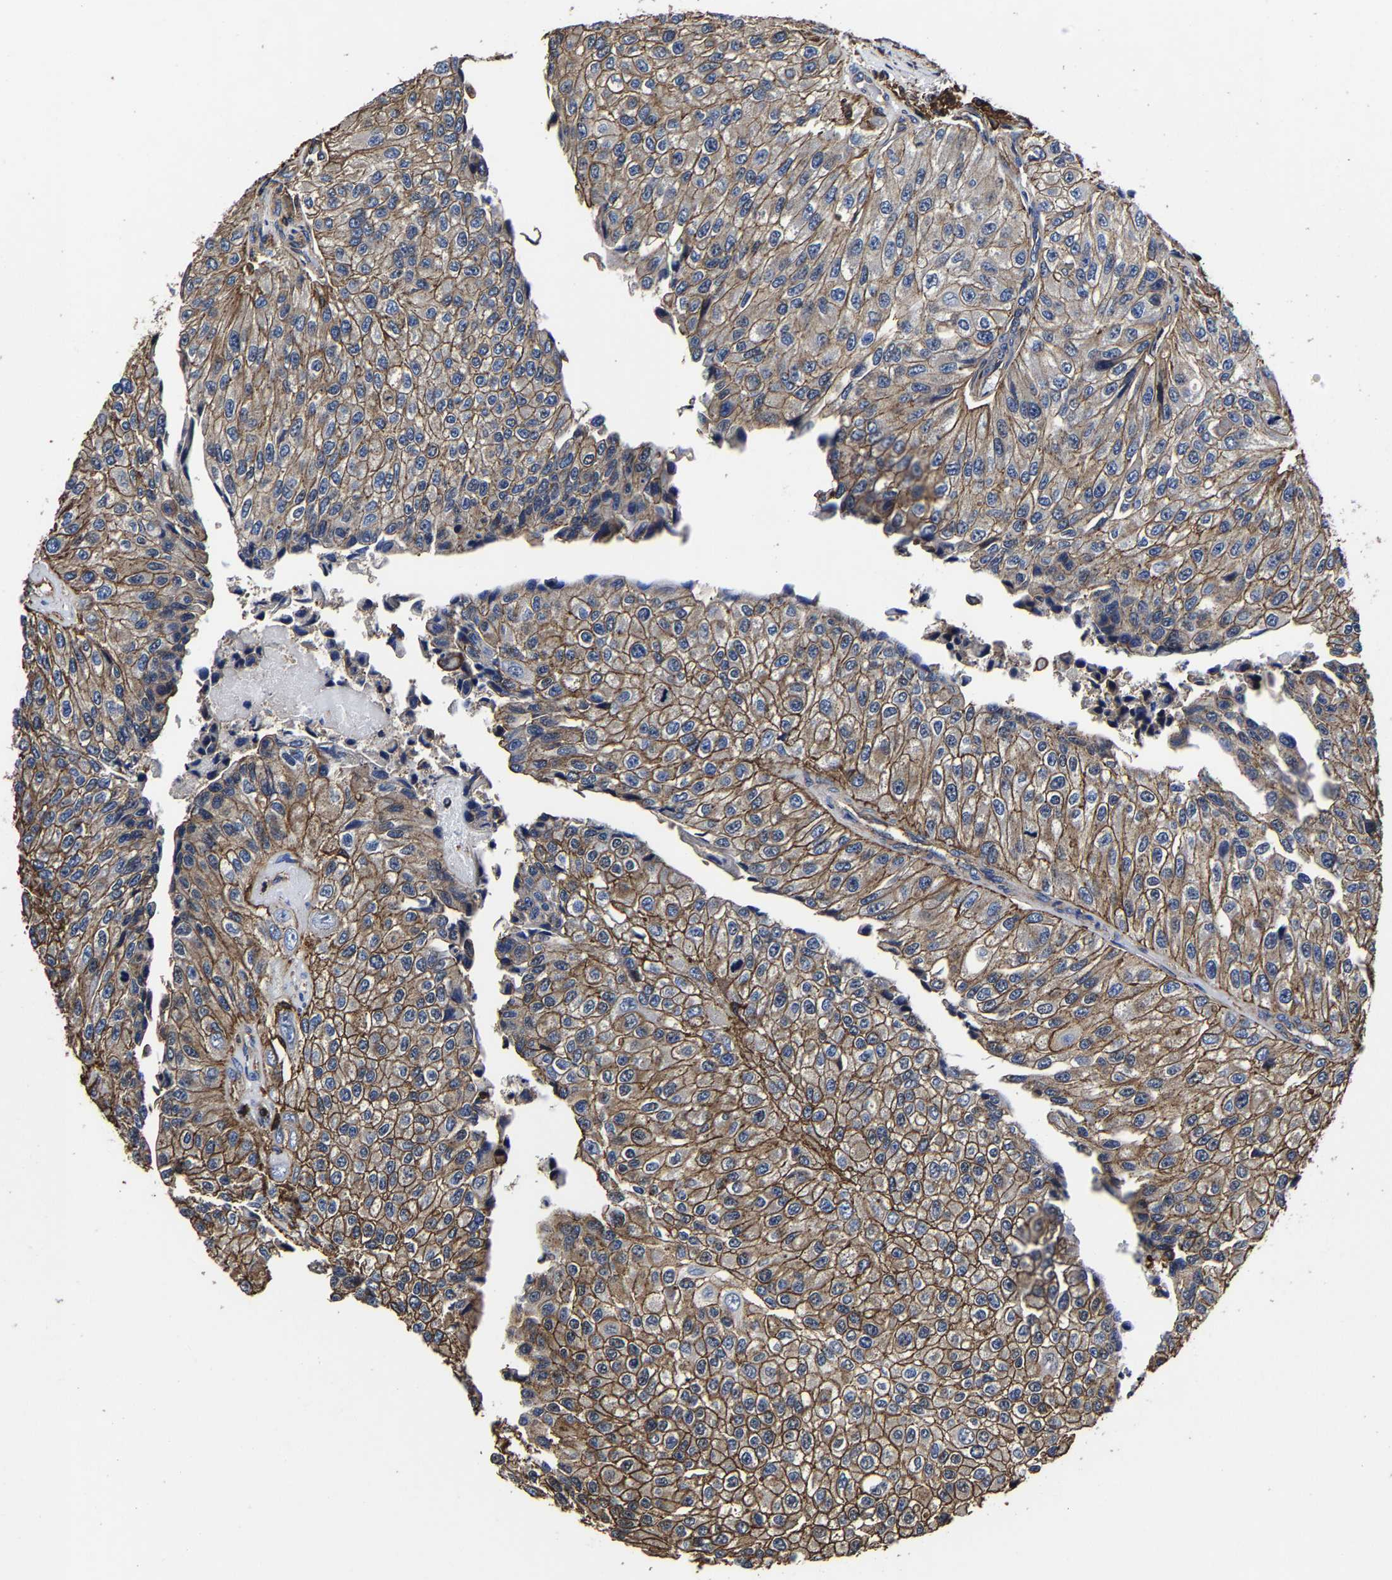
{"staining": {"intensity": "moderate", "quantity": ">75%", "location": "cytoplasmic/membranous"}, "tissue": "urothelial cancer", "cell_type": "Tumor cells", "image_type": "cancer", "snomed": [{"axis": "morphology", "description": "Urothelial carcinoma, High grade"}, {"axis": "topography", "description": "Kidney"}, {"axis": "topography", "description": "Urinary bladder"}], "caption": "Tumor cells reveal moderate cytoplasmic/membranous positivity in about >75% of cells in high-grade urothelial carcinoma.", "gene": "SSH3", "patient": {"sex": "male", "age": 77}}